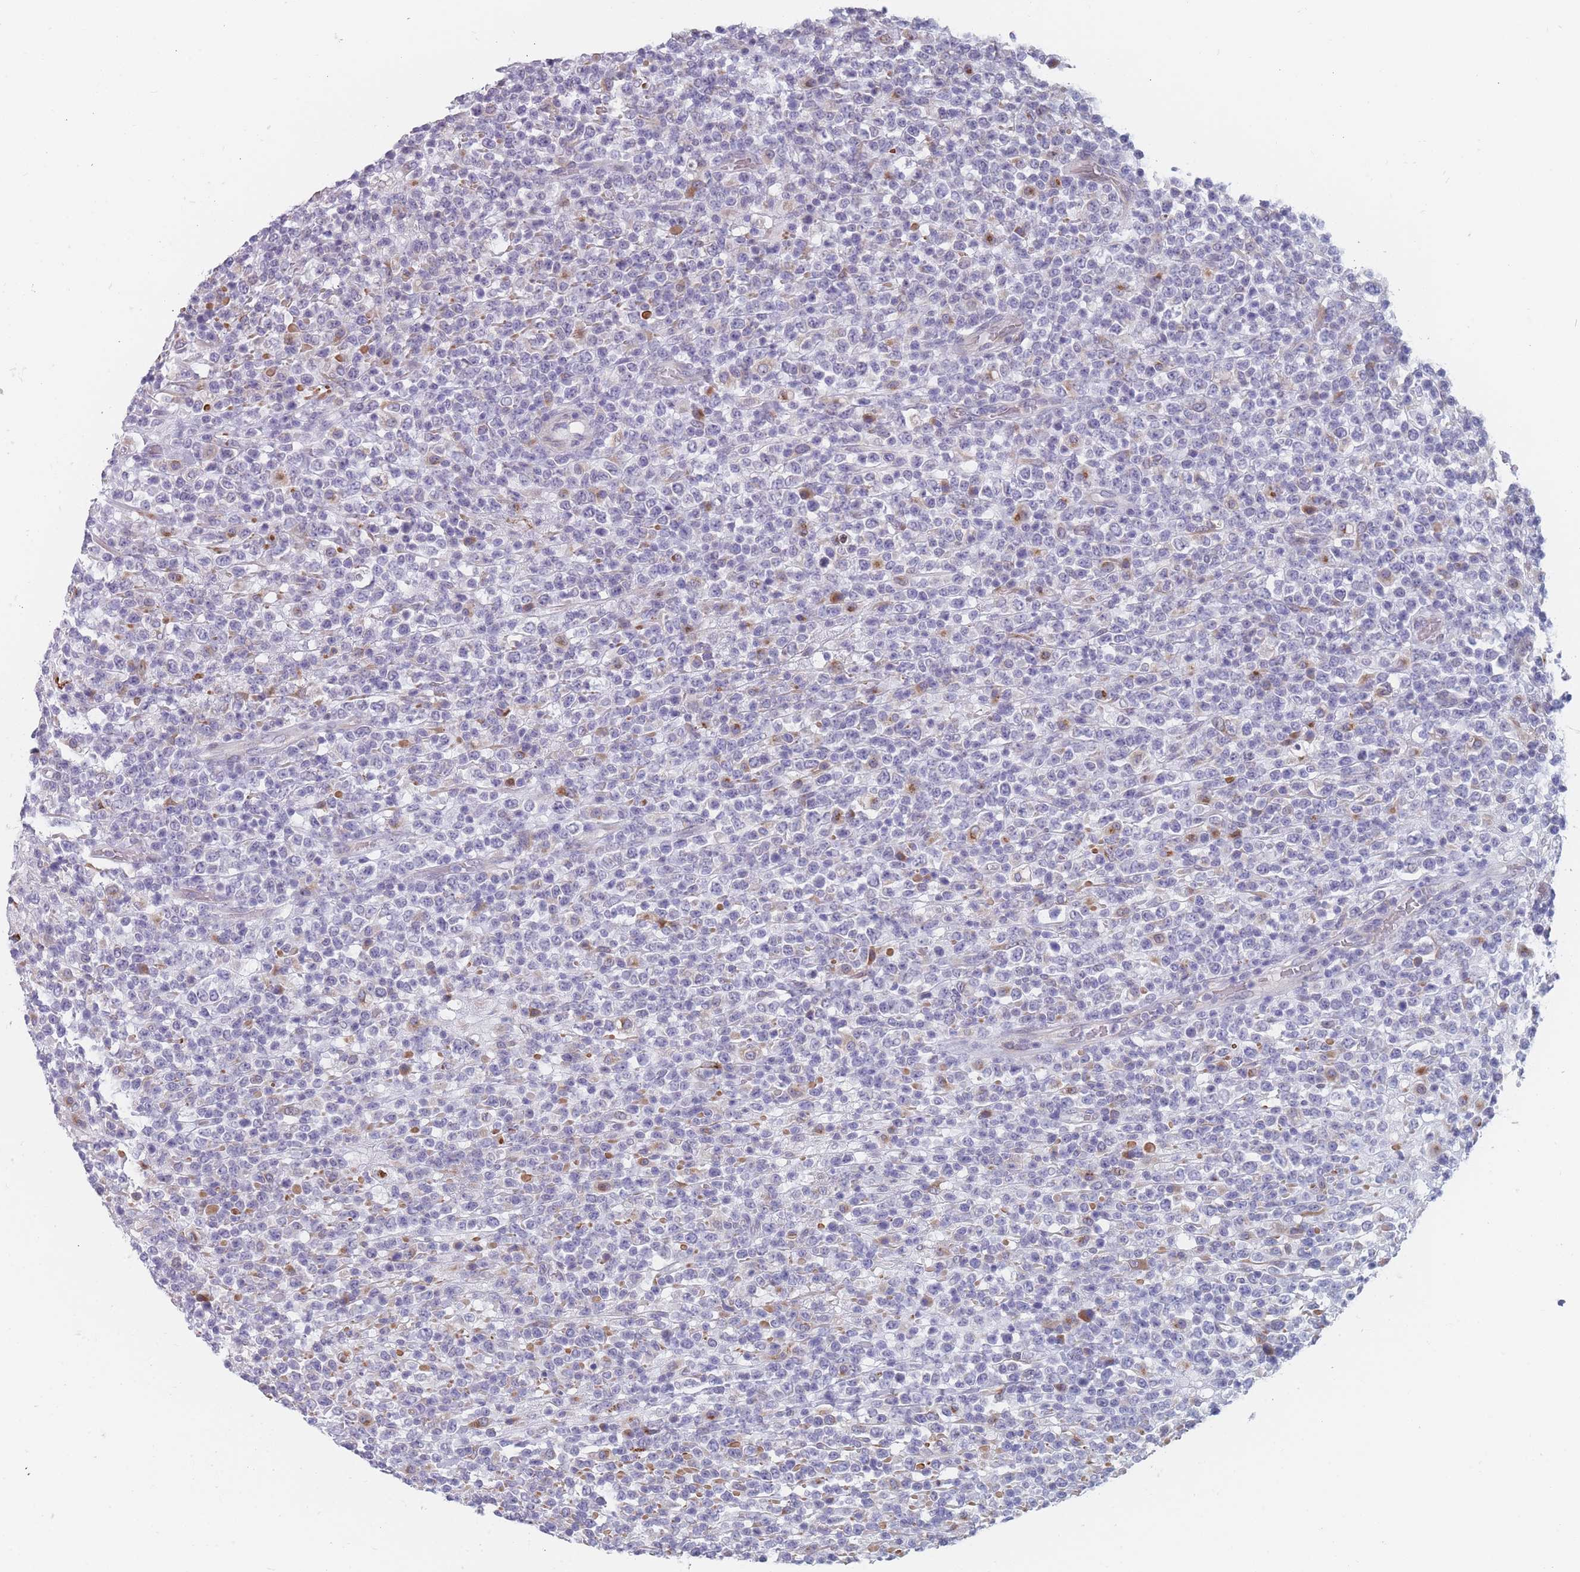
{"staining": {"intensity": "negative", "quantity": "none", "location": "none"}, "tissue": "lymphoma", "cell_type": "Tumor cells", "image_type": "cancer", "snomed": [{"axis": "morphology", "description": "Malignant lymphoma, non-Hodgkin's type, High grade"}, {"axis": "topography", "description": "Colon"}], "caption": "High power microscopy micrograph of an immunohistochemistry photomicrograph of high-grade malignant lymphoma, non-Hodgkin's type, revealing no significant expression in tumor cells.", "gene": "TMED10", "patient": {"sex": "female", "age": 53}}